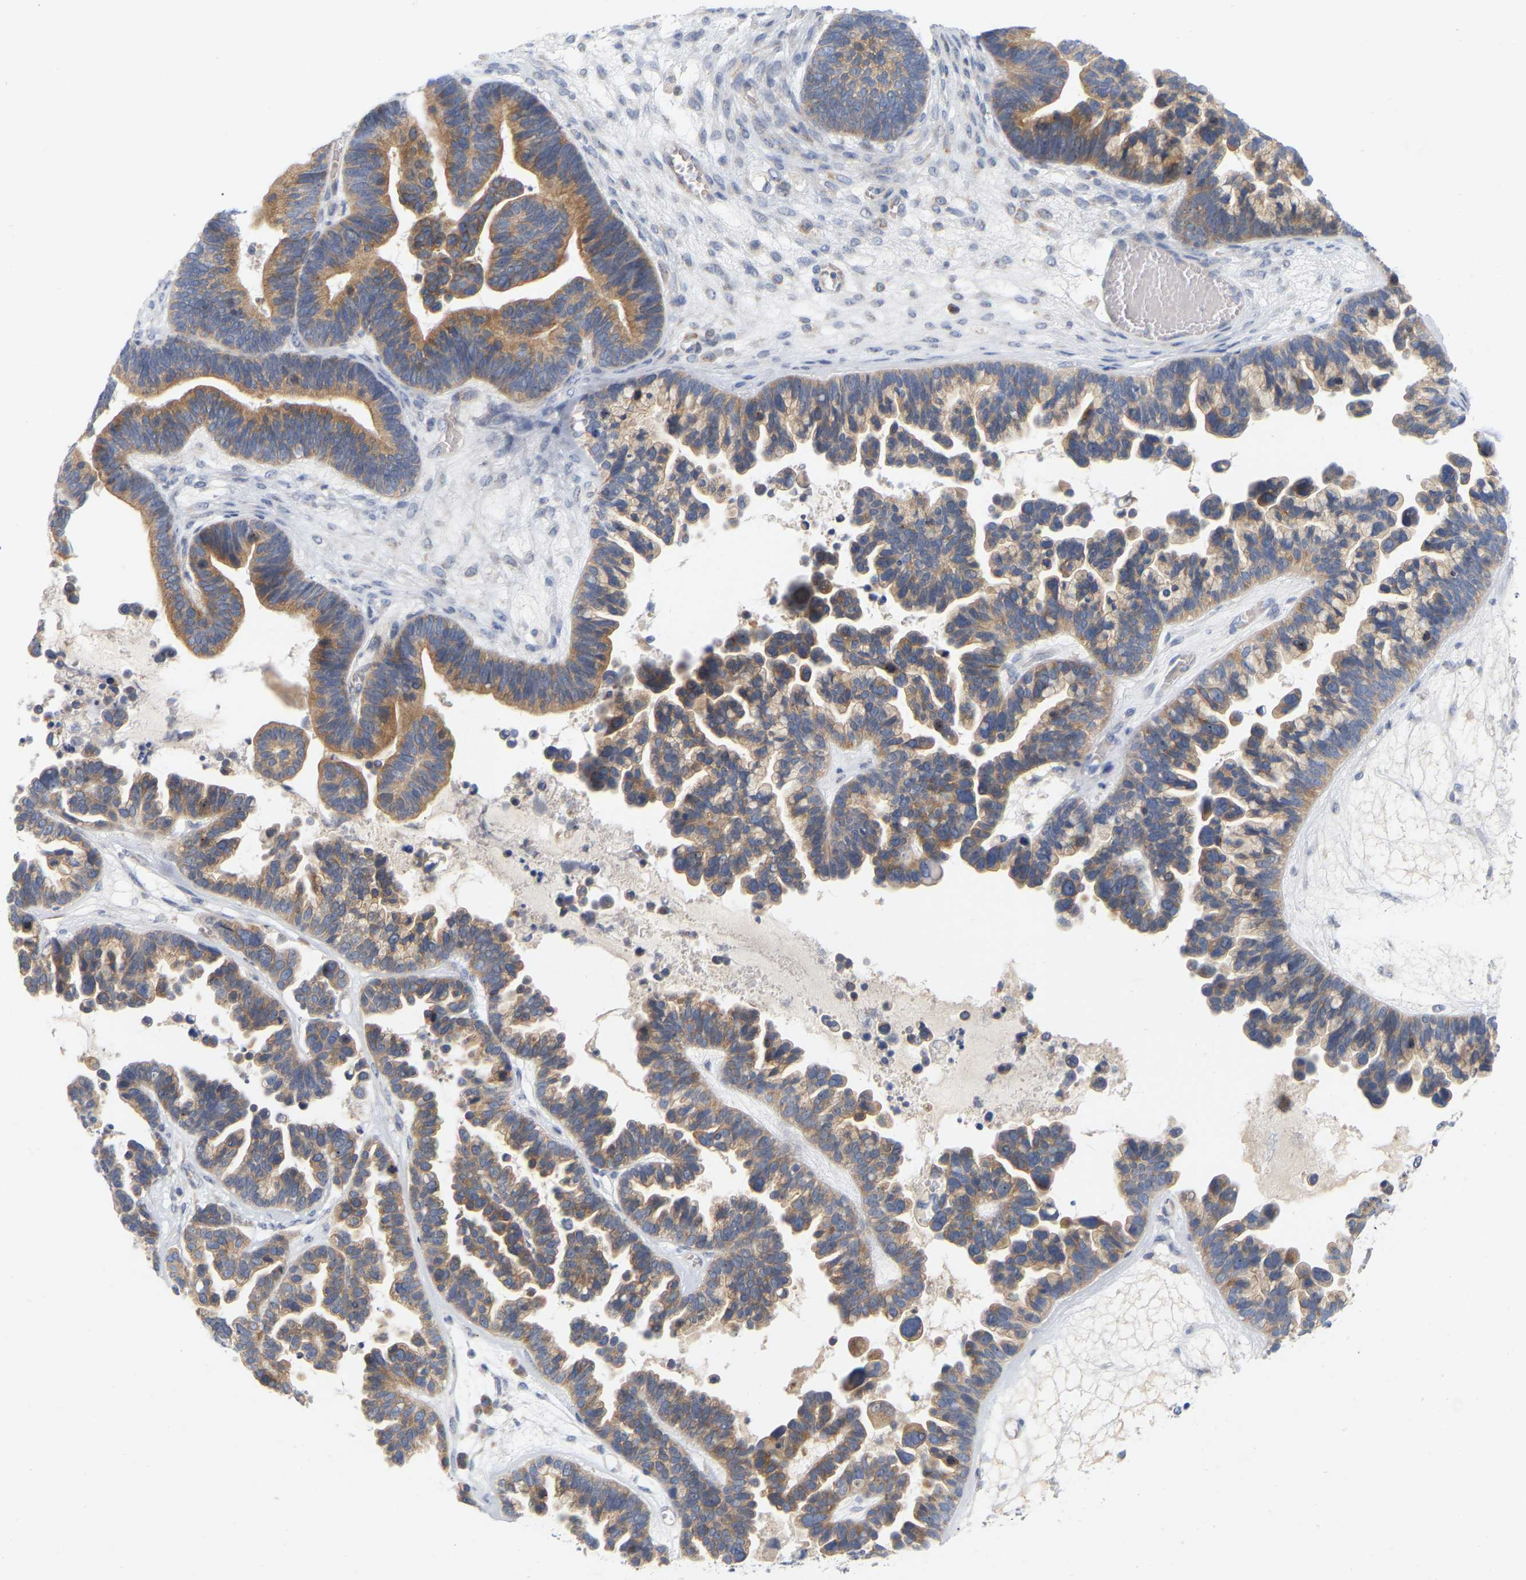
{"staining": {"intensity": "moderate", "quantity": ">75%", "location": "cytoplasmic/membranous"}, "tissue": "ovarian cancer", "cell_type": "Tumor cells", "image_type": "cancer", "snomed": [{"axis": "morphology", "description": "Cystadenocarcinoma, serous, NOS"}, {"axis": "topography", "description": "Ovary"}], "caption": "Brown immunohistochemical staining in ovarian cancer (serous cystadenocarcinoma) displays moderate cytoplasmic/membranous staining in about >75% of tumor cells.", "gene": "MINDY4", "patient": {"sex": "female", "age": 56}}